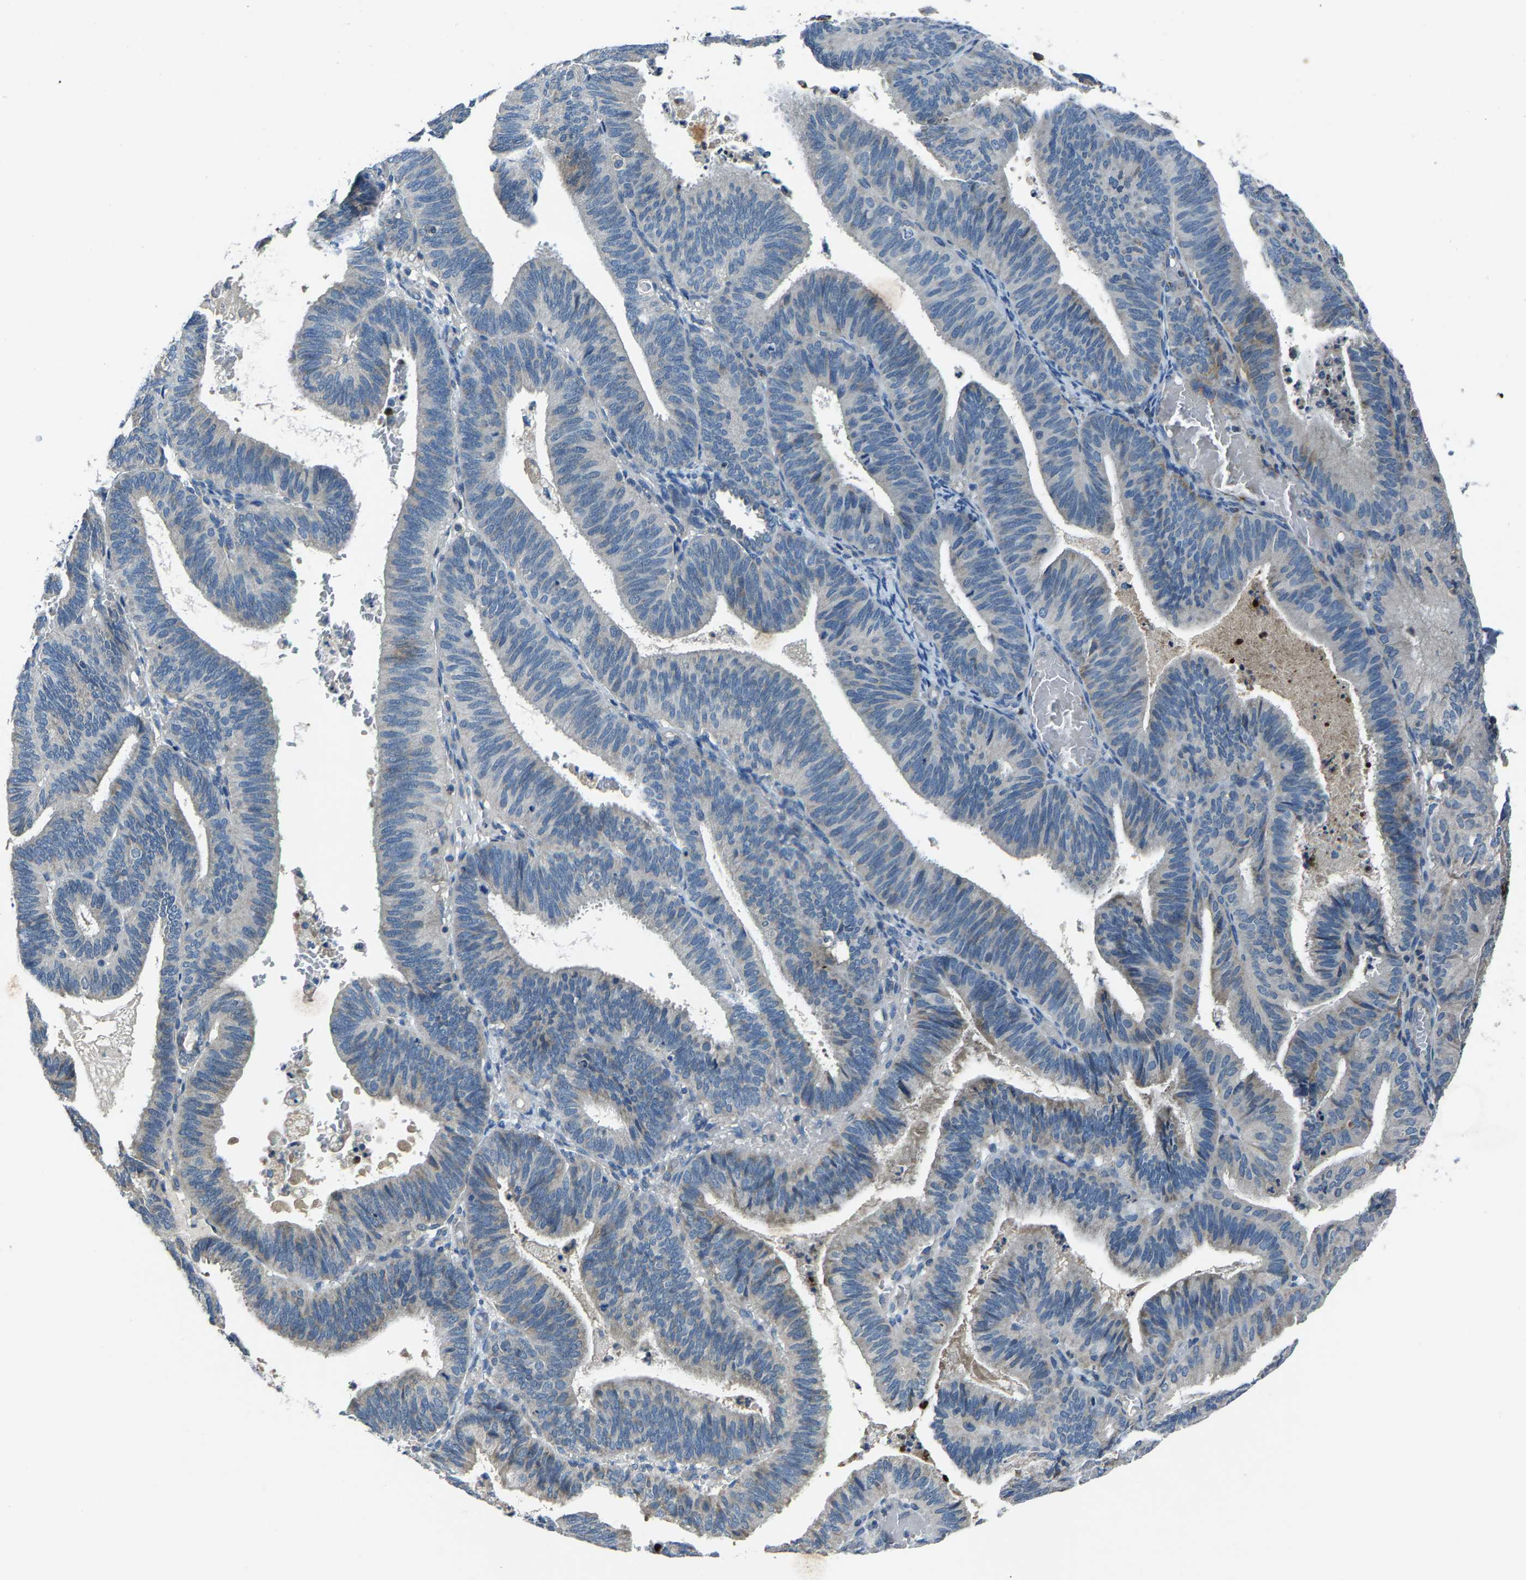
{"staining": {"intensity": "moderate", "quantity": "<25%", "location": "cytoplasmic/membranous"}, "tissue": "endometrial cancer", "cell_type": "Tumor cells", "image_type": "cancer", "snomed": [{"axis": "morphology", "description": "Adenocarcinoma, NOS"}, {"axis": "topography", "description": "Uterus"}], "caption": "Immunohistochemistry of human endometrial adenocarcinoma exhibits low levels of moderate cytoplasmic/membranous staining in about <25% of tumor cells.", "gene": "ADAM2", "patient": {"sex": "female", "age": 60}}